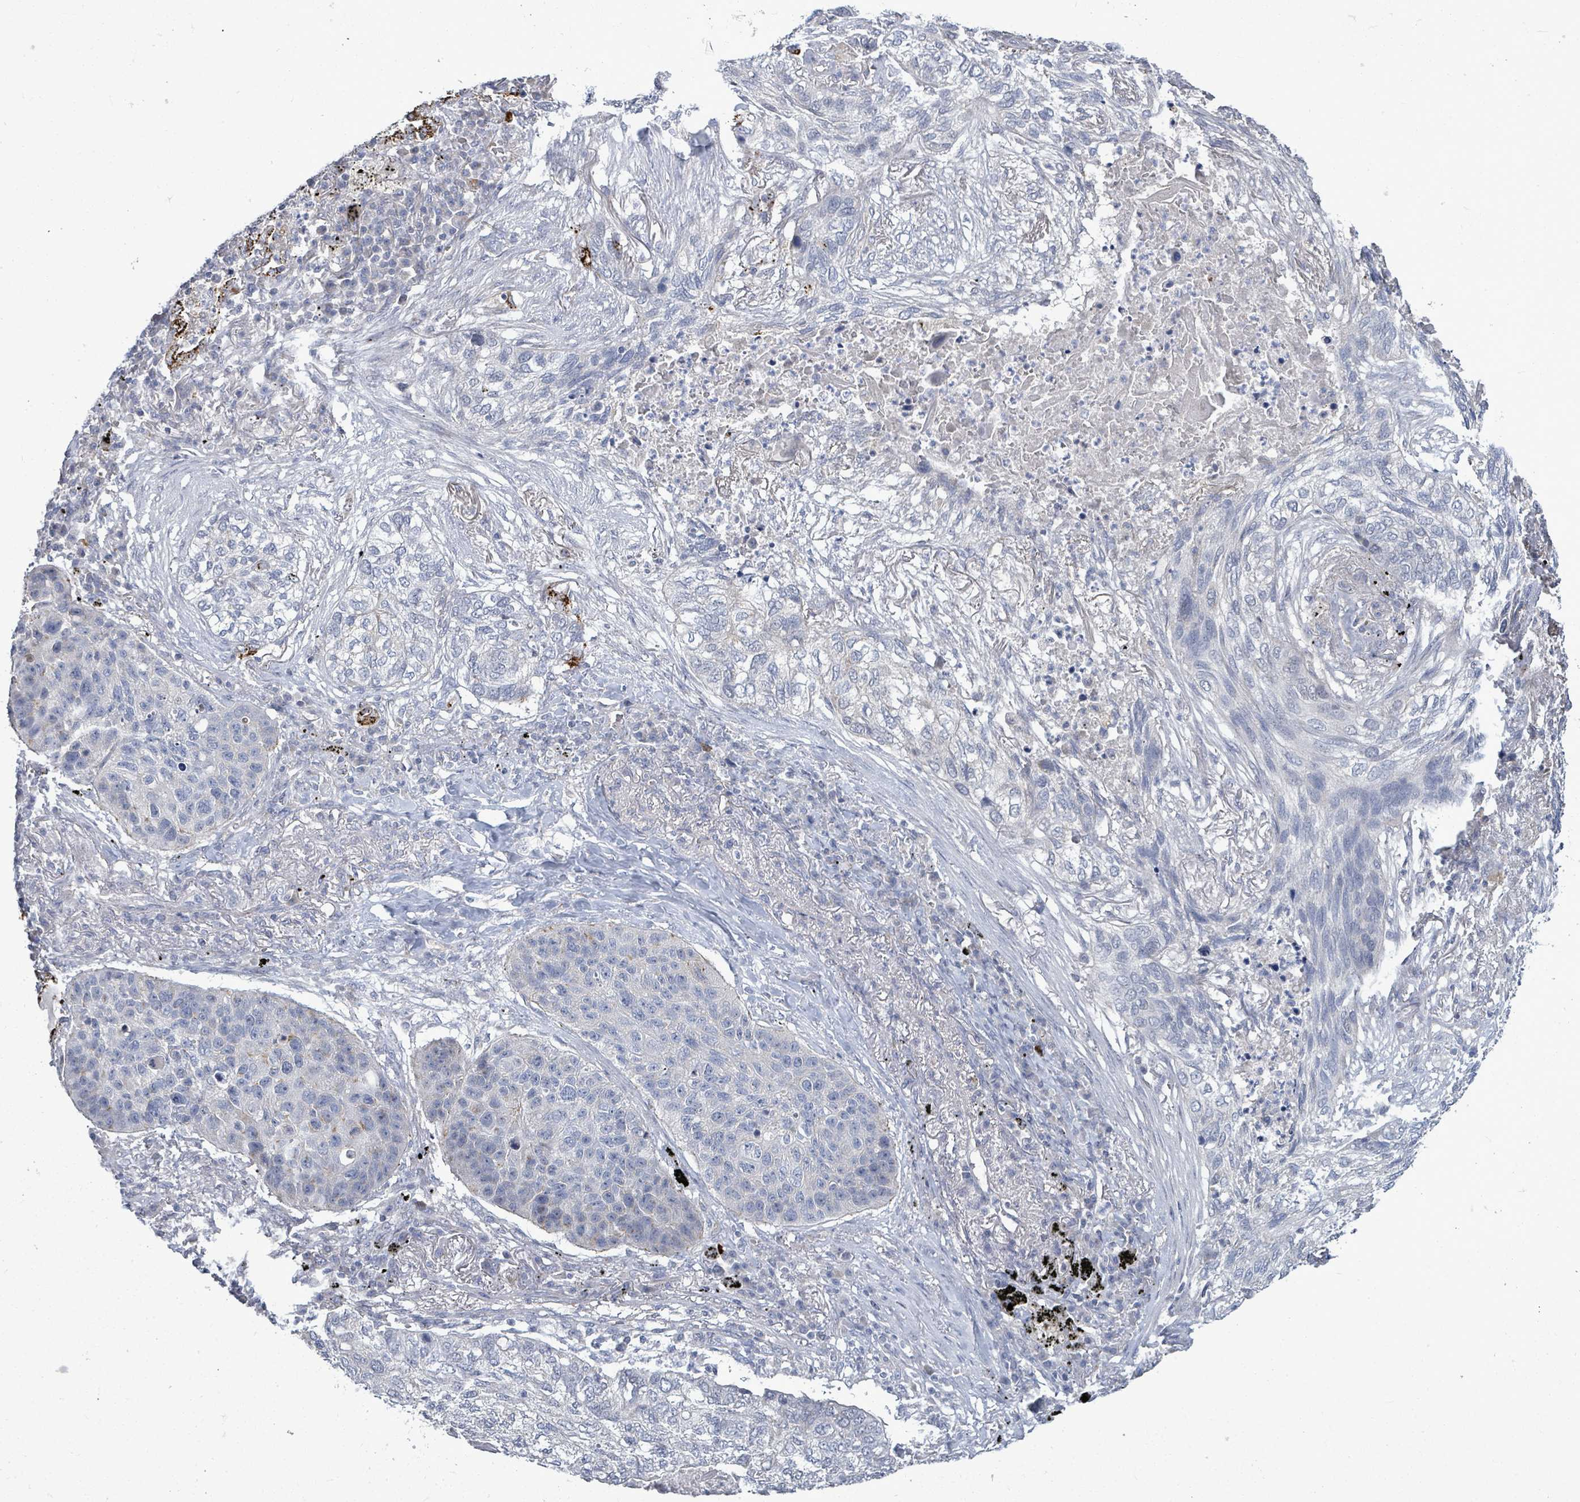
{"staining": {"intensity": "moderate", "quantity": "<25%", "location": "cytoplasmic/membranous"}, "tissue": "lung cancer", "cell_type": "Tumor cells", "image_type": "cancer", "snomed": [{"axis": "morphology", "description": "Squamous cell carcinoma, NOS"}, {"axis": "topography", "description": "Lung"}], "caption": "The histopathology image shows staining of lung cancer (squamous cell carcinoma), revealing moderate cytoplasmic/membranous protein positivity (brown color) within tumor cells.", "gene": "ZFPM1", "patient": {"sex": "female", "age": 63}}